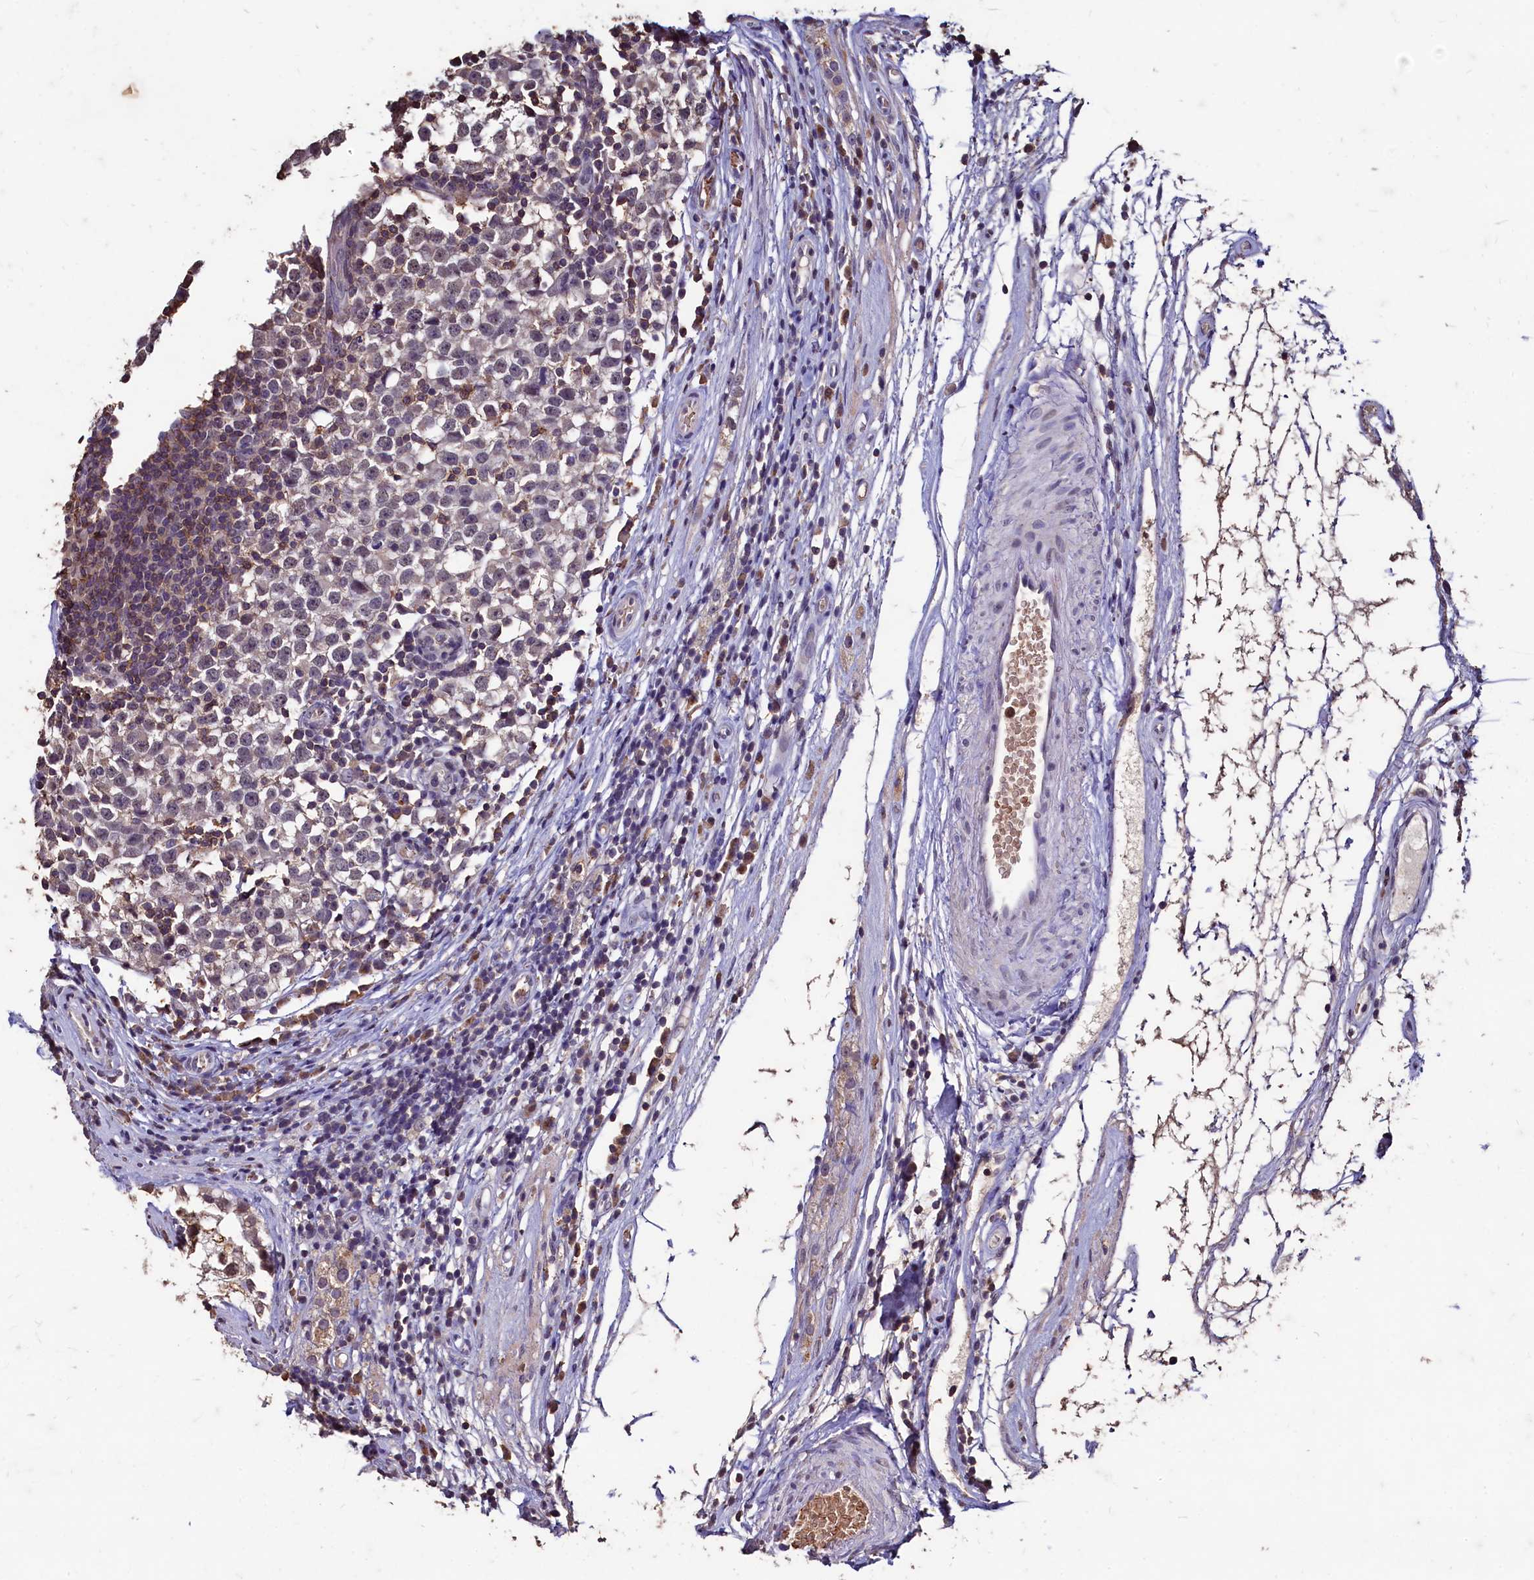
{"staining": {"intensity": "moderate", "quantity": "<25%", "location": "cytoplasmic/membranous"}, "tissue": "testis cancer", "cell_type": "Tumor cells", "image_type": "cancer", "snomed": [{"axis": "morphology", "description": "Seminoma, NOS"}, {"axis": "topography", "description": "Testis"}], "caption": "An IHC micrograph of neoplastic tissue is shown. Protein staining in brown labels moderate cytoplasmic/membranous positivity in seminoma (testis) within tumor cells. The protein is shown in brown color, while the nuclei are stained blue.", "gene": "CSTPP1", "patient": {"sex": "male", "age": 65}}